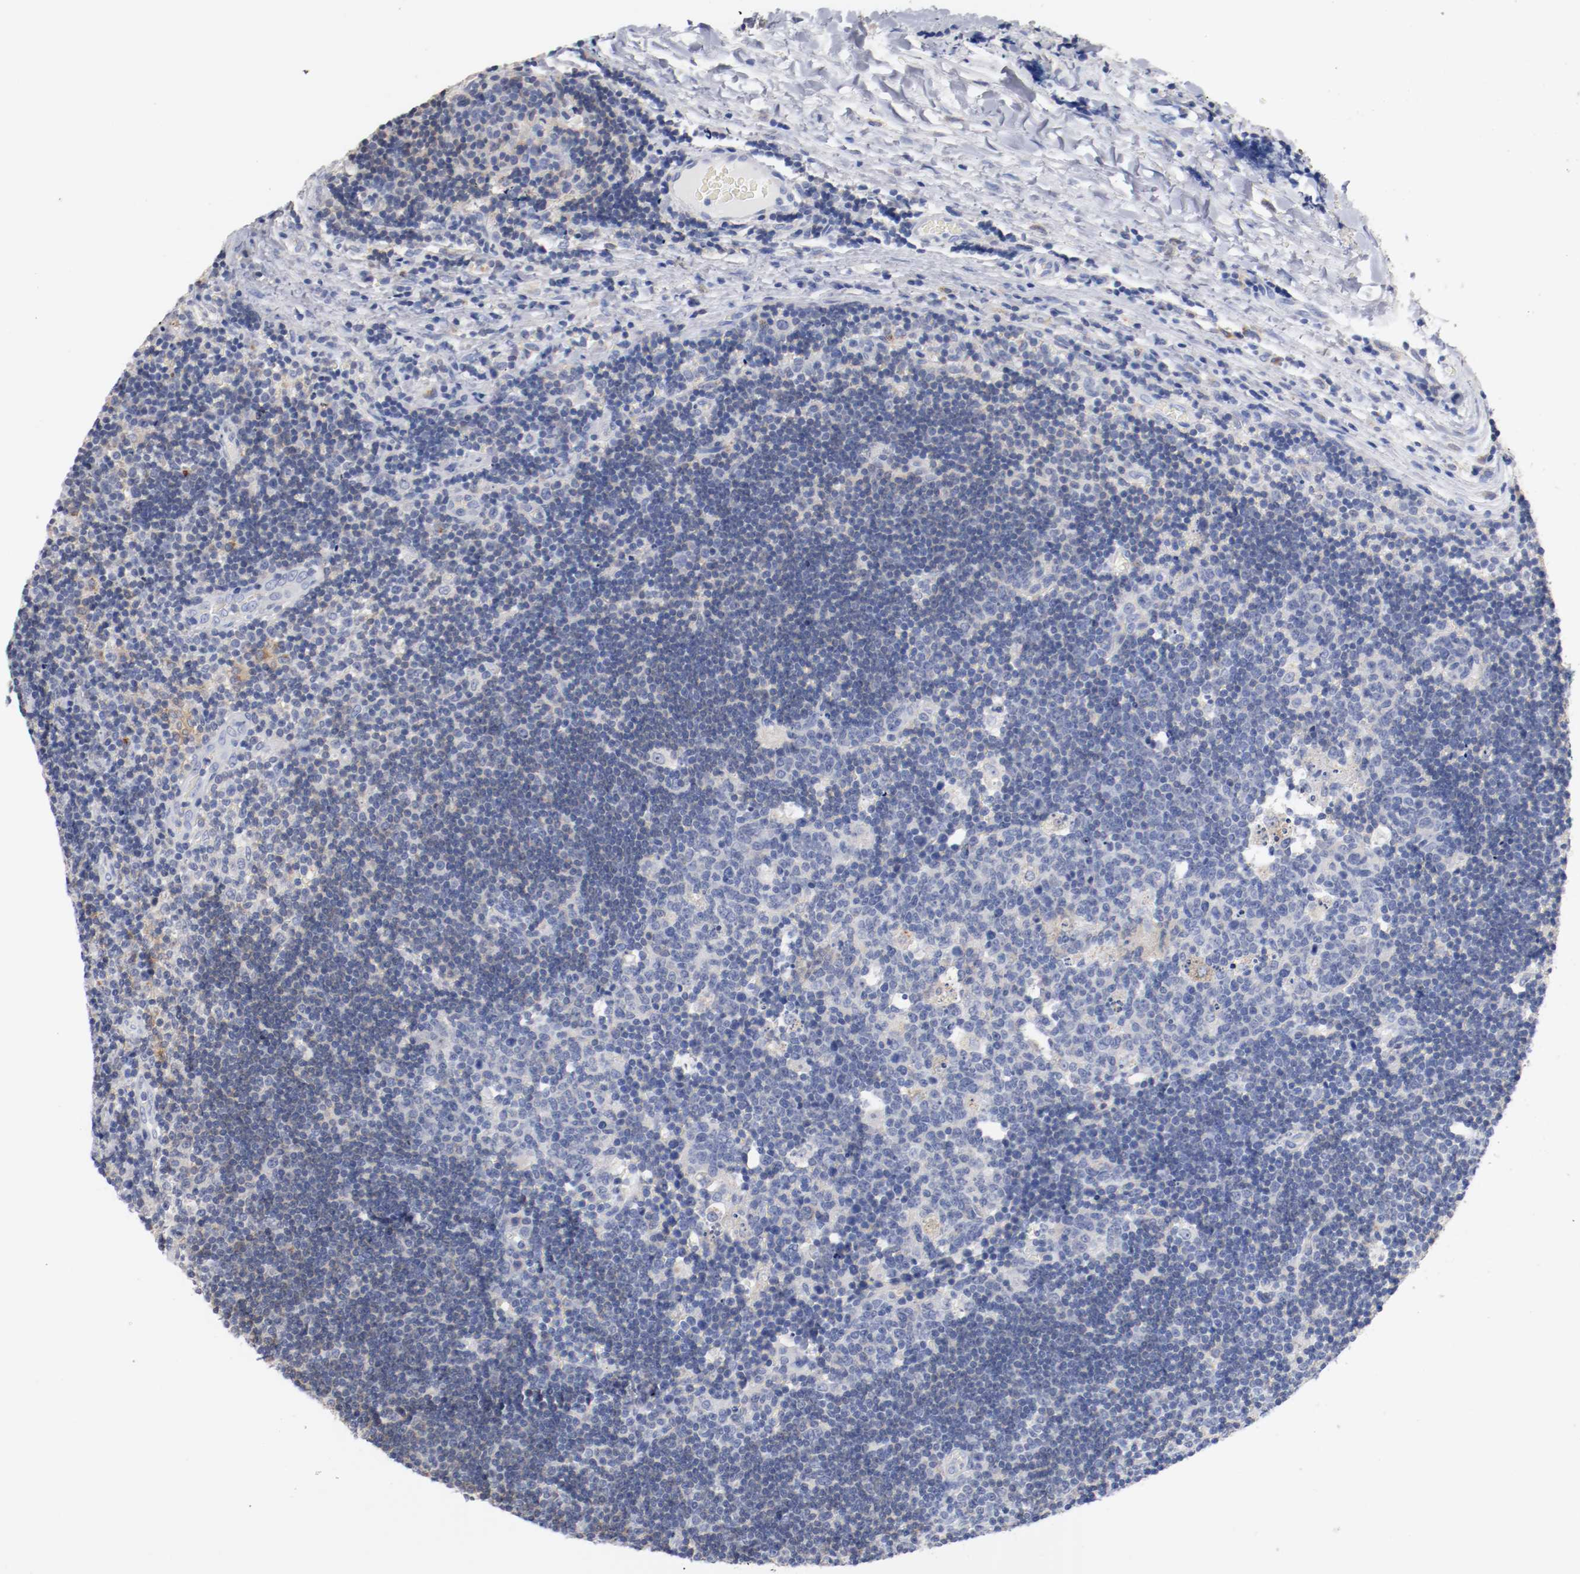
{"staining": {"intensity": "weak", "quantity": "25%-75%", "location": "cytoplasmic/membranous"}, "tissue": "lymph node", "cell_type": "Germinal center cells", "image_type": "normal", "snomed": [{"axis": "morphology", "description": "Normal tissue, NOS"}, {"axis": "topography", "description": "Lymph node"}, {"axis": "topography", "description": "Salivary gland"}], "caption": "Germinal center cells display low levels of weak cytoplasmic/membranous expression in about 25%-75% of cells in benign lymph node.", "gene": "FGFBP1", "patient": {"sex": "male", "age": 8}}